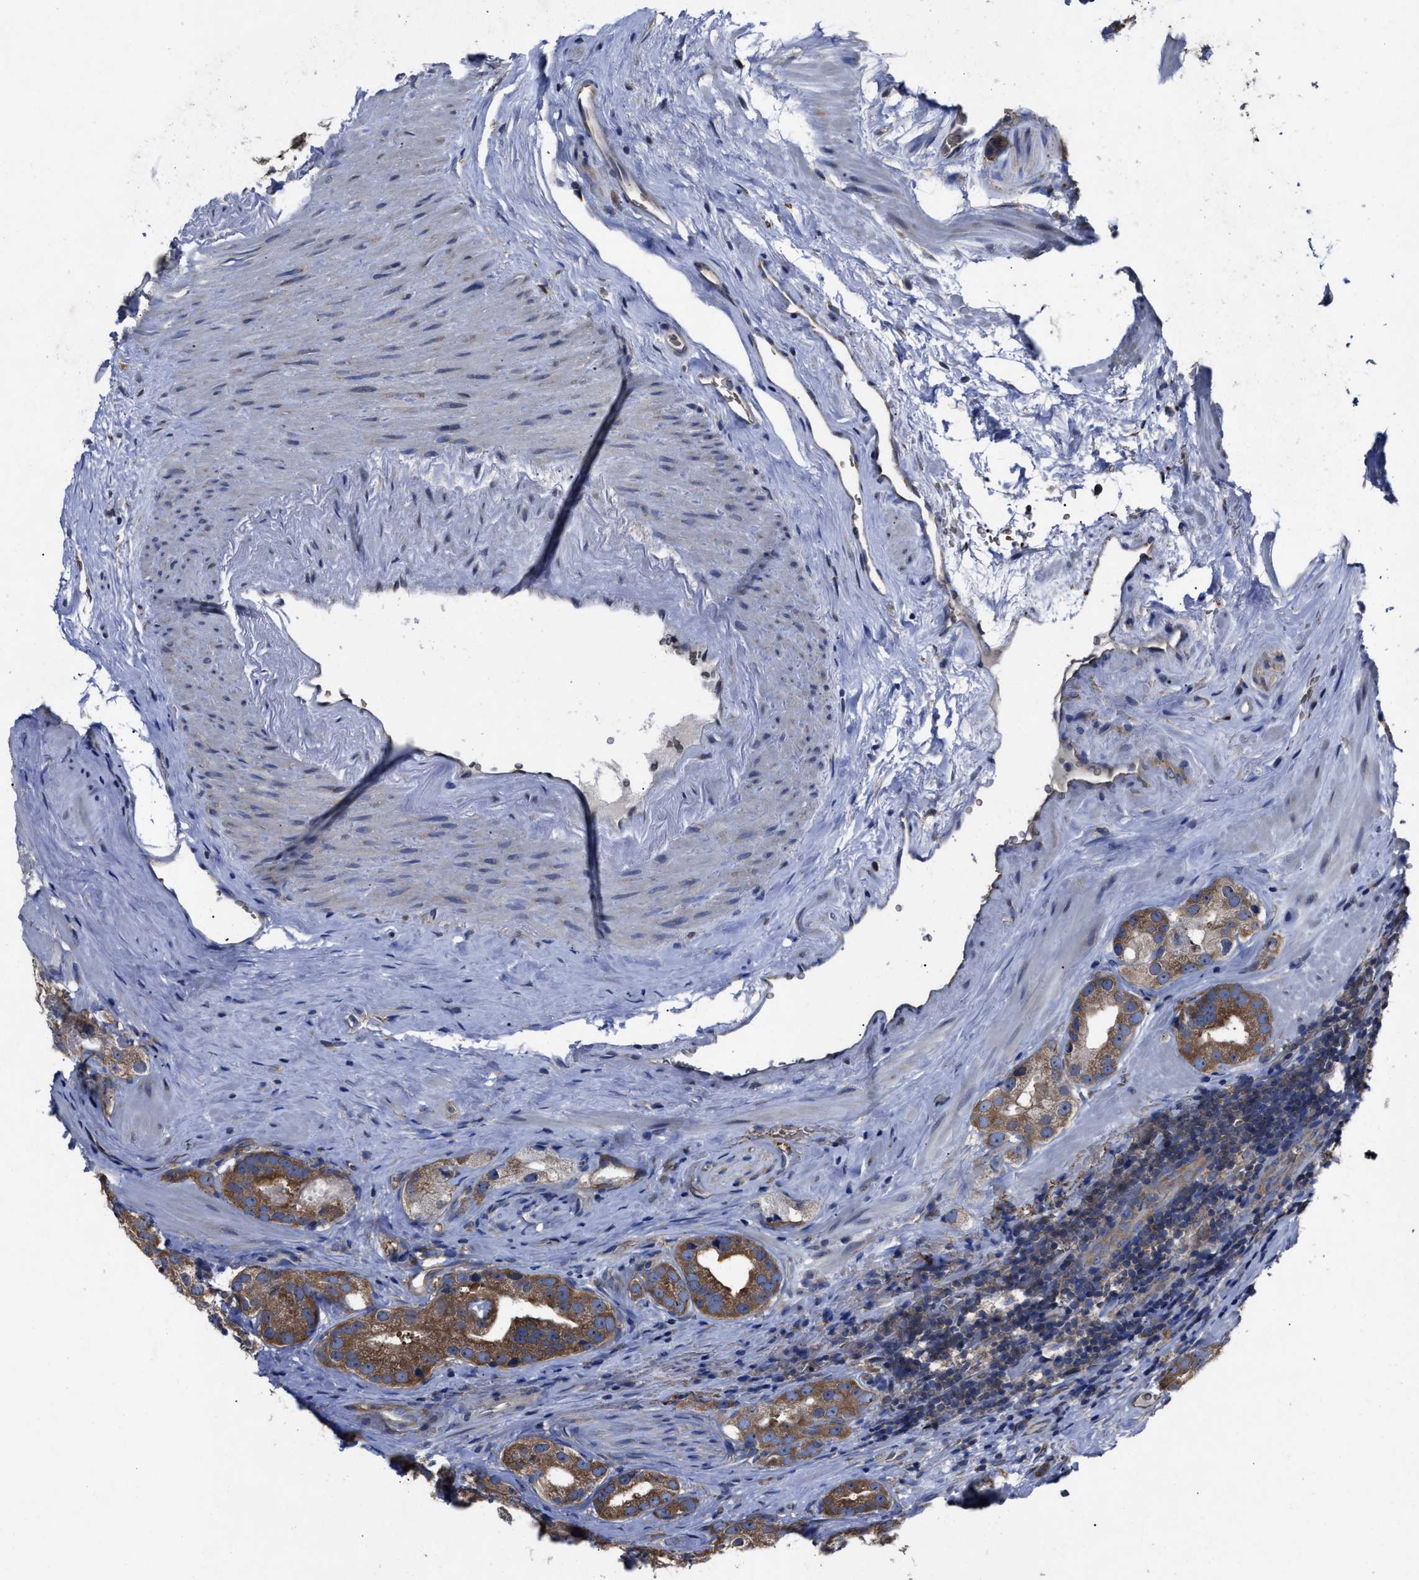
{"staining": {"intensity": "moderate", "quantity": ">75%", "location": "cytoplasmic/membranous"}, "tissue": "prostate cancer", "cell_type": "Tumor cells", "image_type": "cancer", "snomed": [{"axis": "morphology", "description": "Adenocarcinoma, High grade"}, {"axis": "topography", "description": "Prostate"}], "caption": "Brown immunohistochemical staining in prostate high-grade adenocarcinoma reveals moderate cytoplasmic/membranous staining in about >75% of tumor cells. The protein is stained brown, and the nuclei are stained in blue (DAB (3,3'-diaminobenzidine) IHC with brightfield microscopy, high magnification).", "gene": "UPF1", "patient": {"sex": "male", "age": 63}}